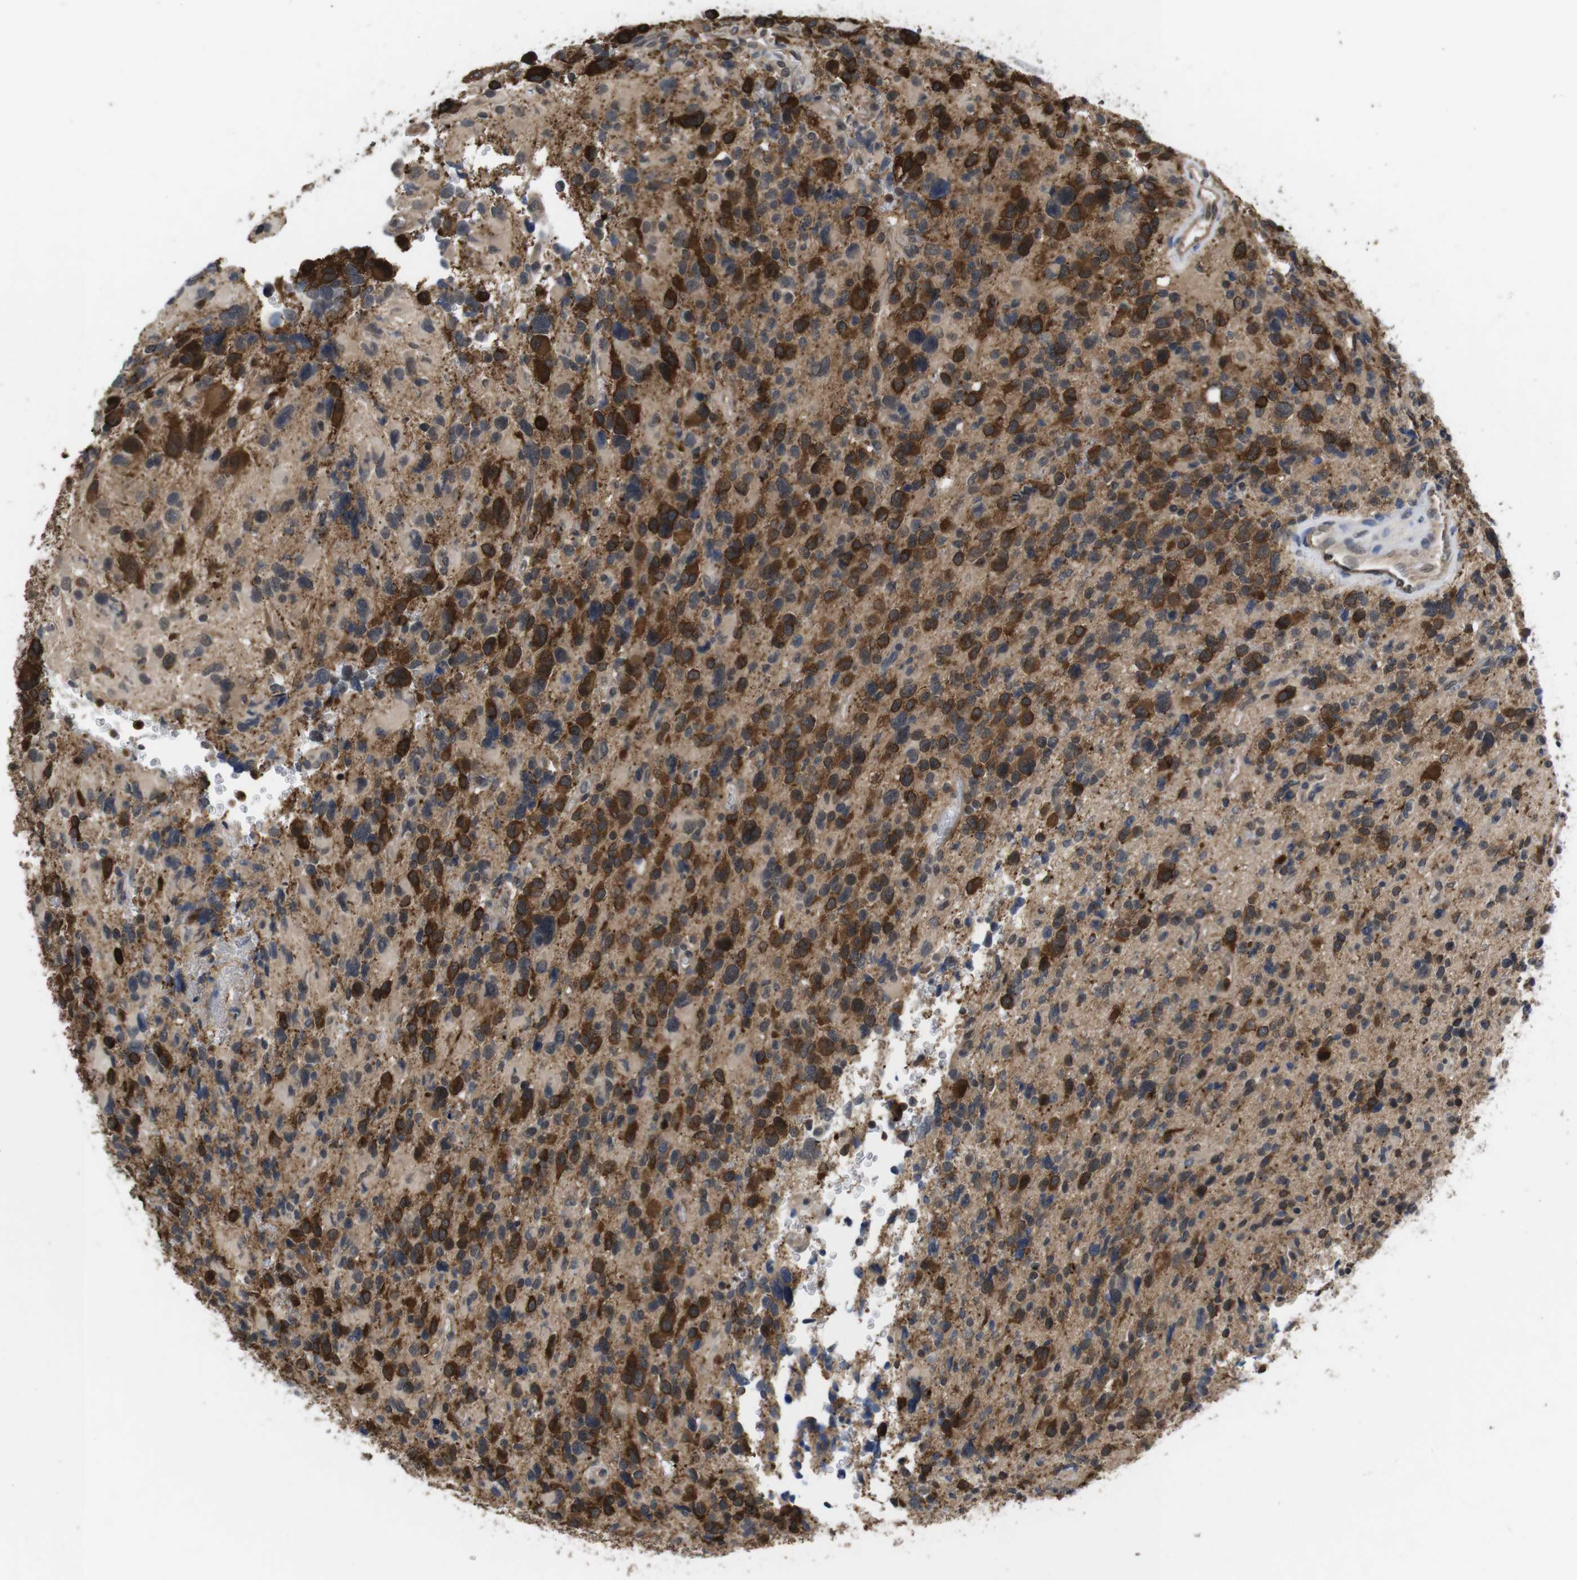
{"staining": {"intensity": "strong", "quantity": ">75%", "location": "cytoplasmic/membranous"}, "tissue": "glioma", "cell_type": "Tumor cells", "image_type": "cancer", "snomed": [{"axis": "morphology", "description": "Glioma, malignant, High grade"}, {"axis": "topography", "description": "Brain"}], "caption": "Protein expression analysis of glioma reveals strong cytoplasmic/membranous expression in approximately >75% of tumor cells. The staining was performed using DAB (3,3'-diaminobenzidine) to visualize the protein expression in brown, while the nuclei were stained in blue with hematoxylin (Magnification: 20x).", "gene": "FADD", "patient": {"sex": "male", "age": 48}}